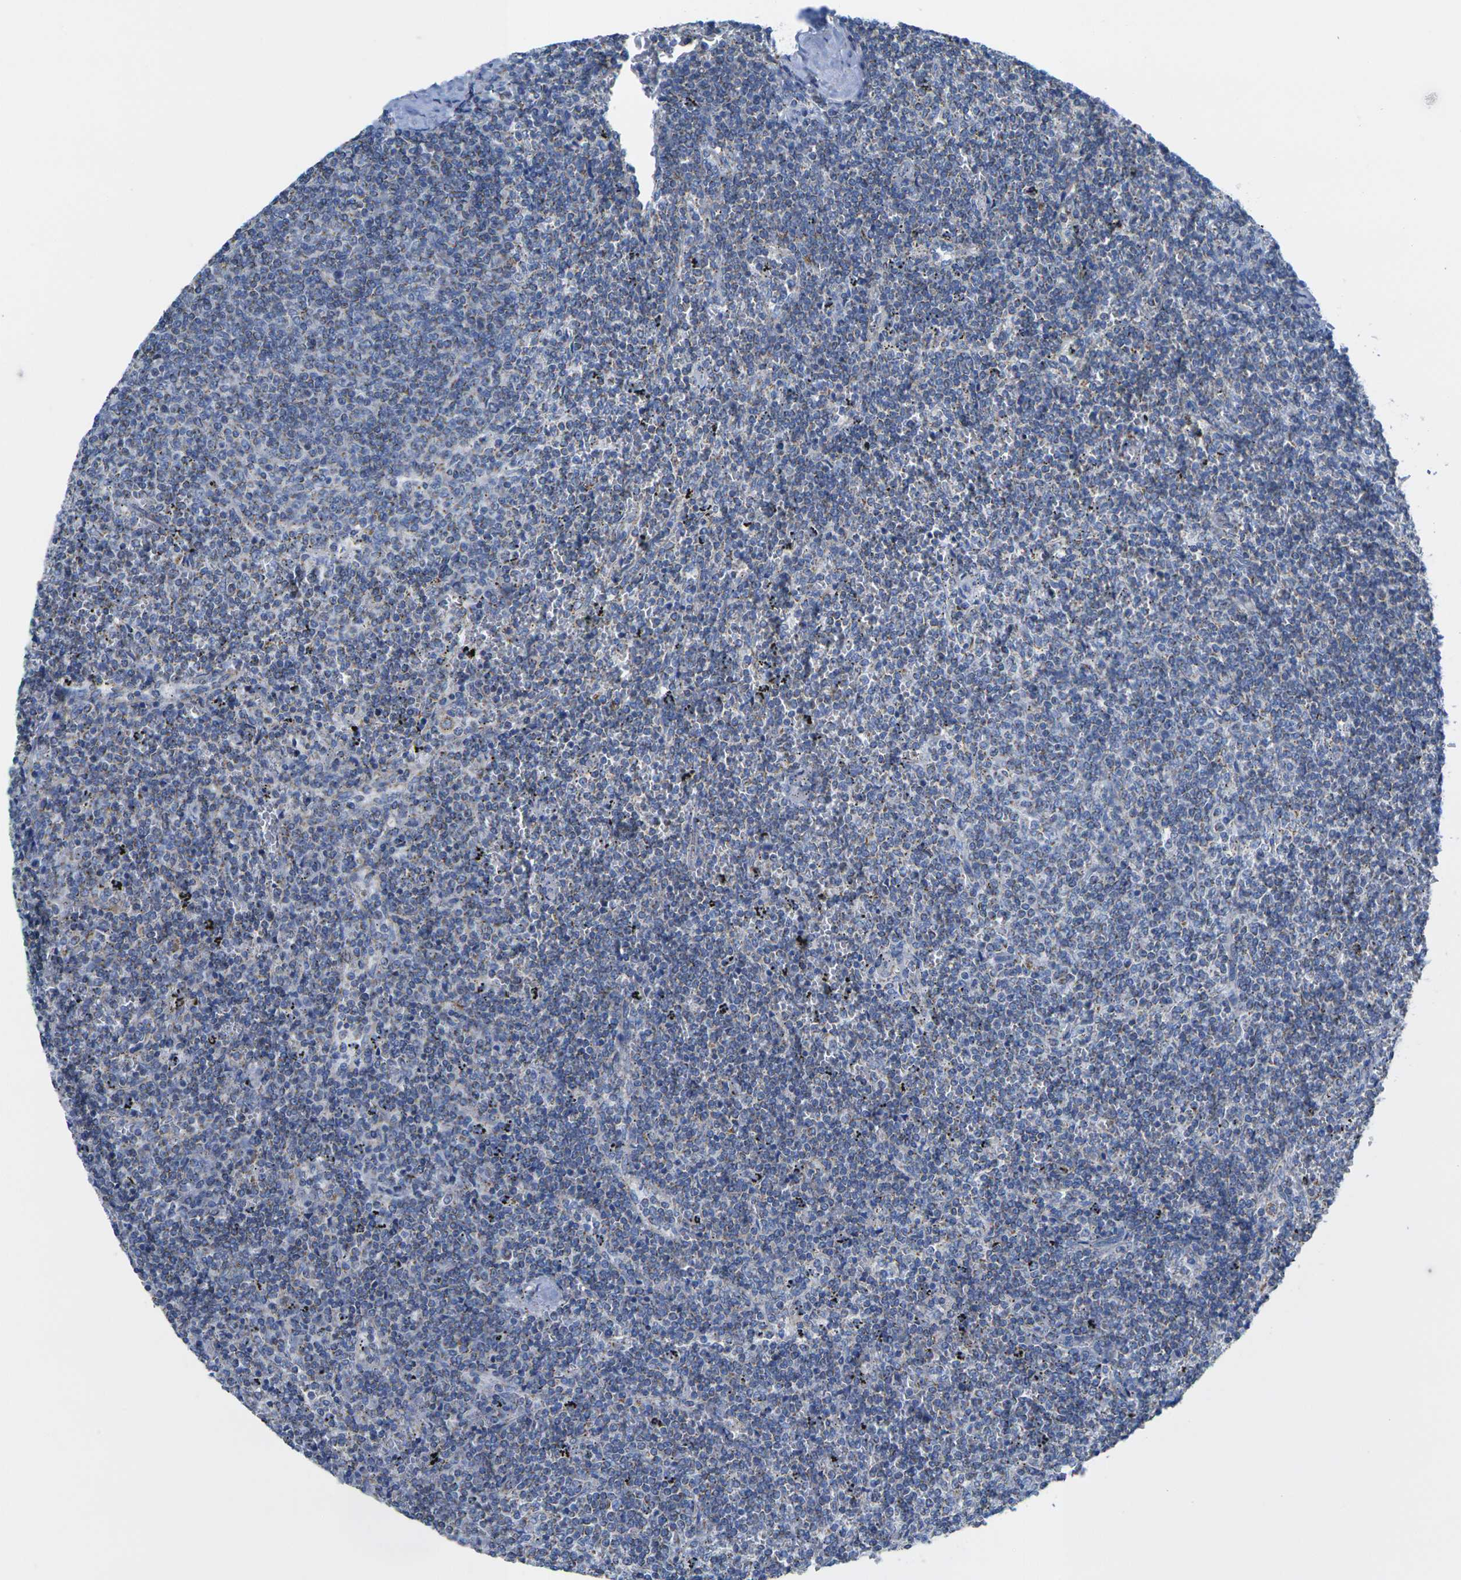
{"staining": {"intensity": "negative", "quantity": "<25%", "location": "cytoplasmic/membranous"}, "tissue": "lymphoma", "cell_type": "Tumor cells", "image_type": "cancer", "snomed": [{"axis": "morphology", "description": "Malignant lymphoma, non-Hodgkin's type, Low grade"}, {"axis": "topography", "description": "Spleen"}], "caption": "A photomicrograph of low-grade malignant lymphoma, non-Hodgkin's type stained for a protein demonstrates no brown staining in tumor cells.", "gene": "TMEM204", "patient": {"sex": "female", "age": 50}}